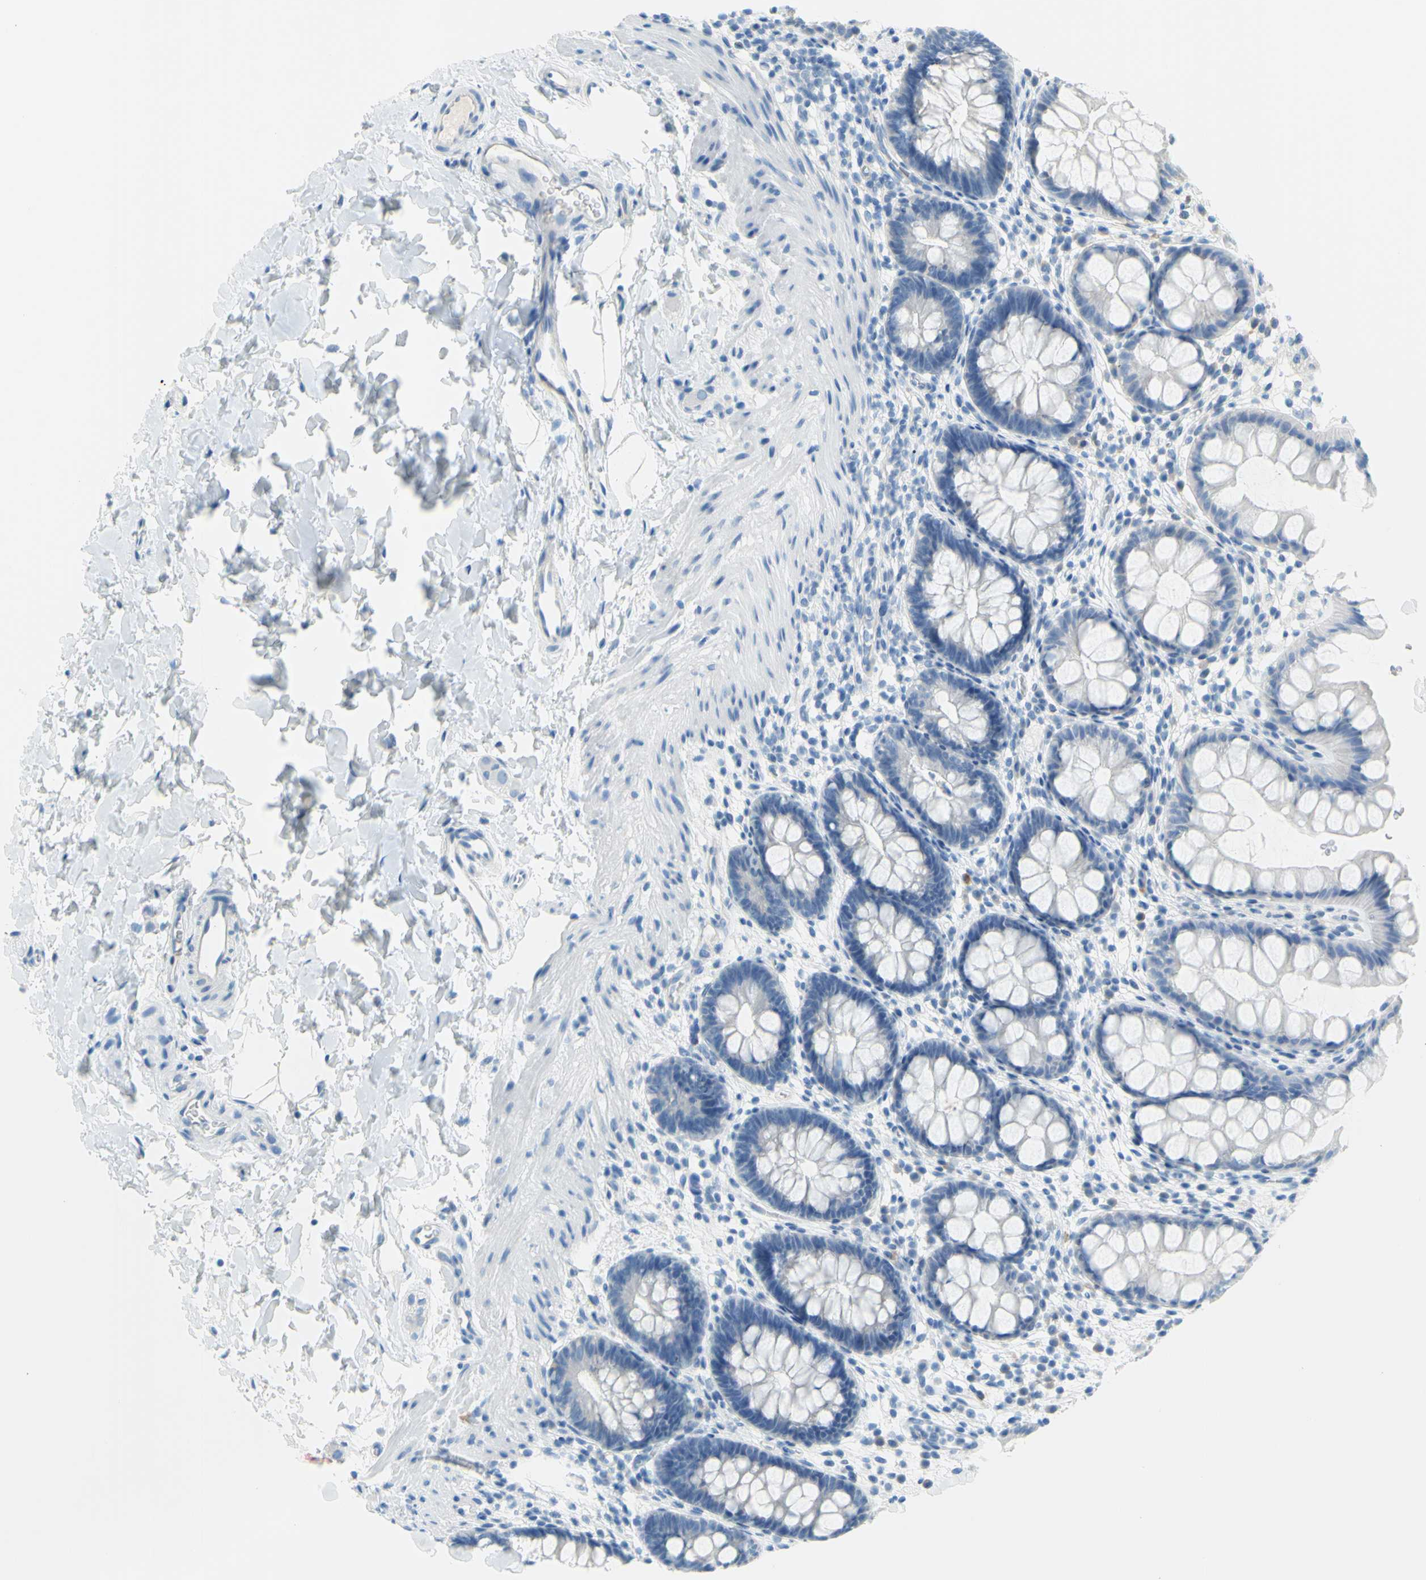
{"staining": {"intensity": "negative", "quantity": "none", "location": "none"}, "tissue": "rectum", "cell_type": "Glandular cells", "image_type": "normal", "snomed": [{"axis": "morphology", "description": "Normal tissue, NOS"}, {"axis": "topography", "description": "Rectum"}], "caption": "IHC image of normal rectum stained for a protein (brown), which displays no expression in glandular cells.", "gene": "DCT", "patient": {"sex": "female", "age": 24}}